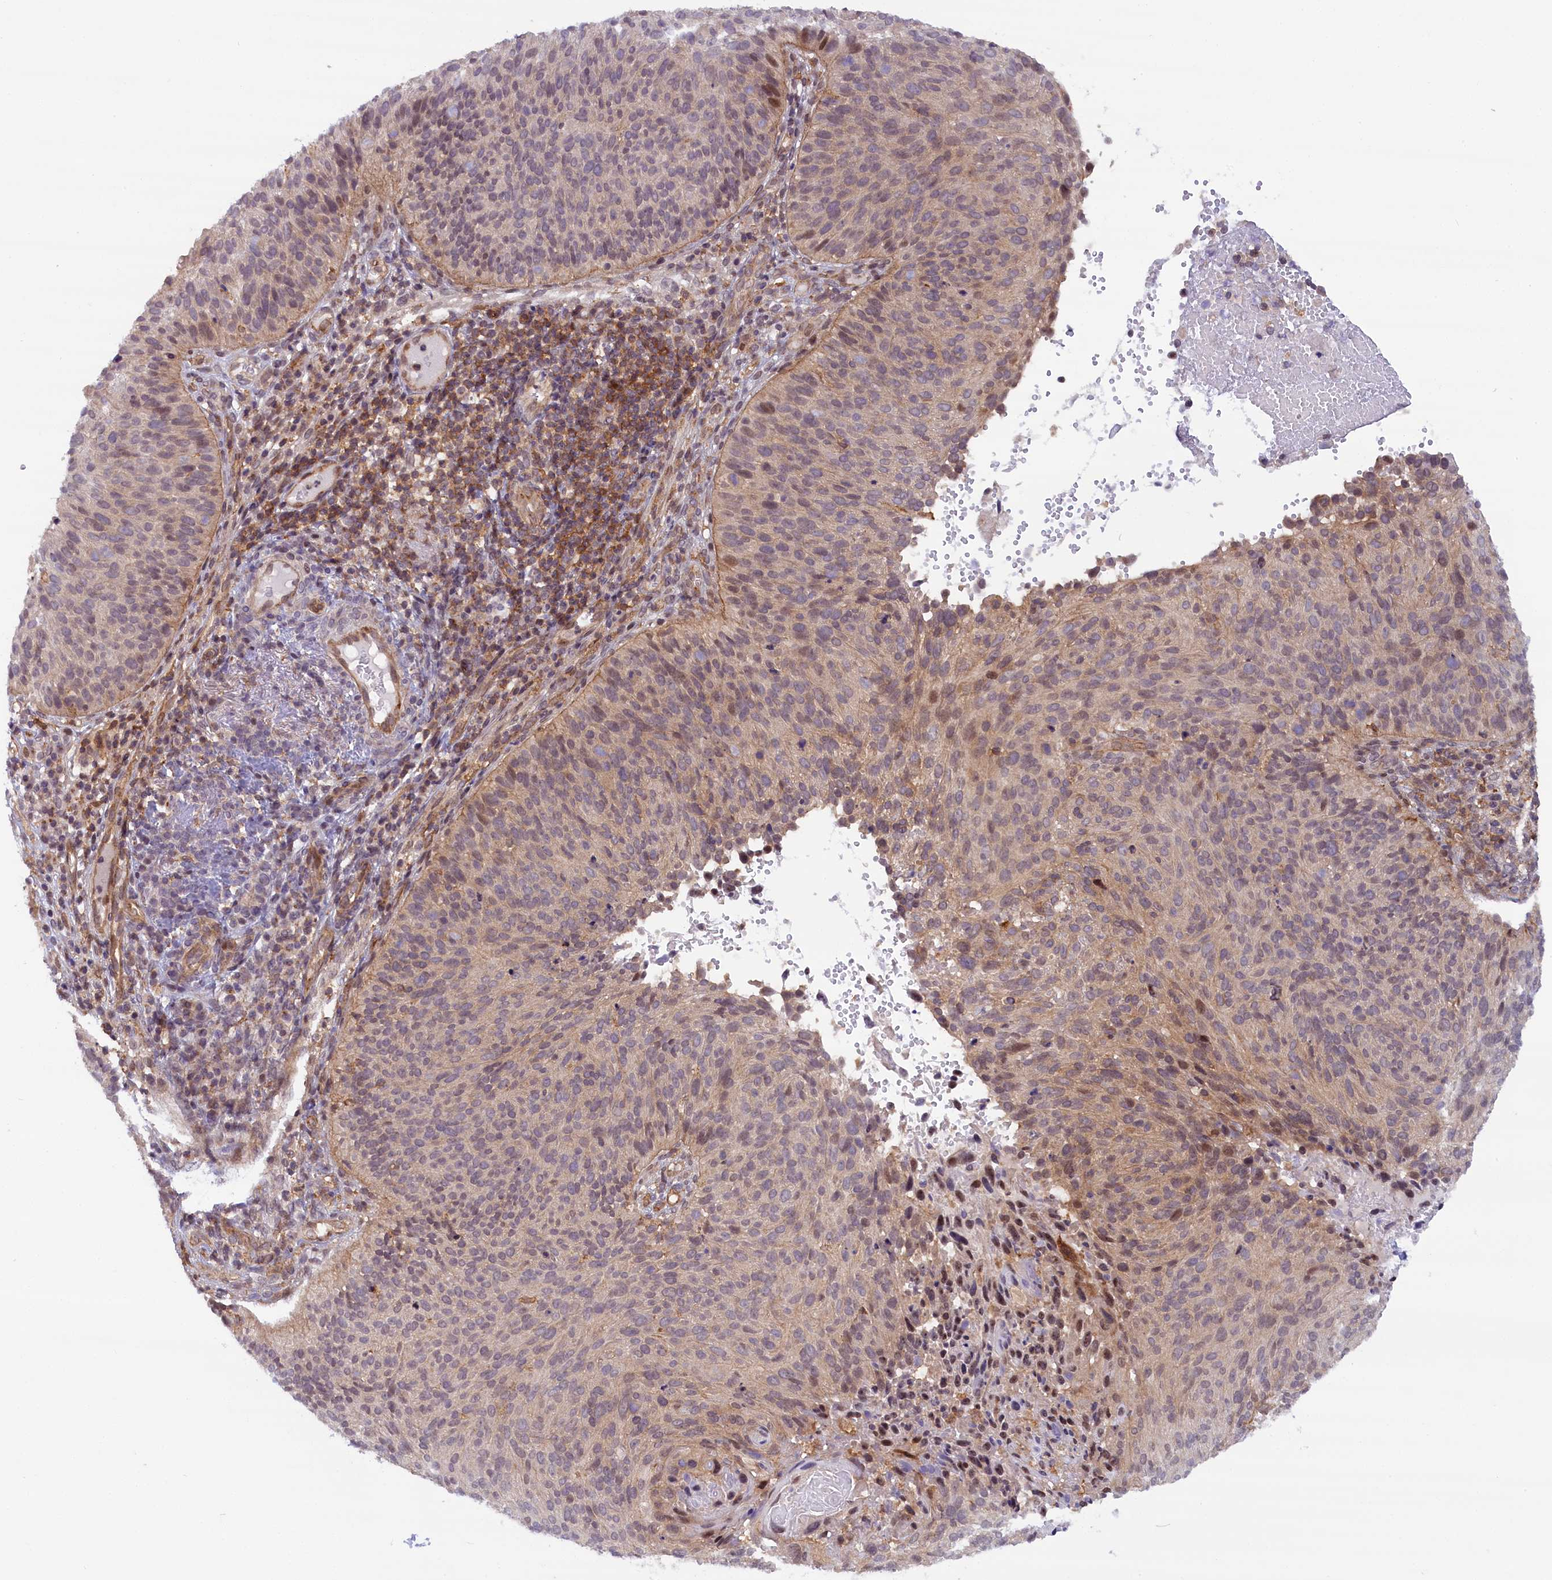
{"staining": {"intensity": "moderate", "quantity": "<25%", "location": "nuclear"}, "tissue": "cervical cancer", "cell_type": "Tumor cells", "image_type": "cancer", "snomed": [{"axis": "morphology", "description": "Squamous cell carcinoma, NOS"}, {"axis": "topography", "description": "Cervix"}], "caption": "Moderate nuclear protein positivity is present in about <25% of tumor cells in cervical cancer (squamous cell carcinoma).", "gene": "FCHO1", "patient": {"sex": "female", "age": 74}}